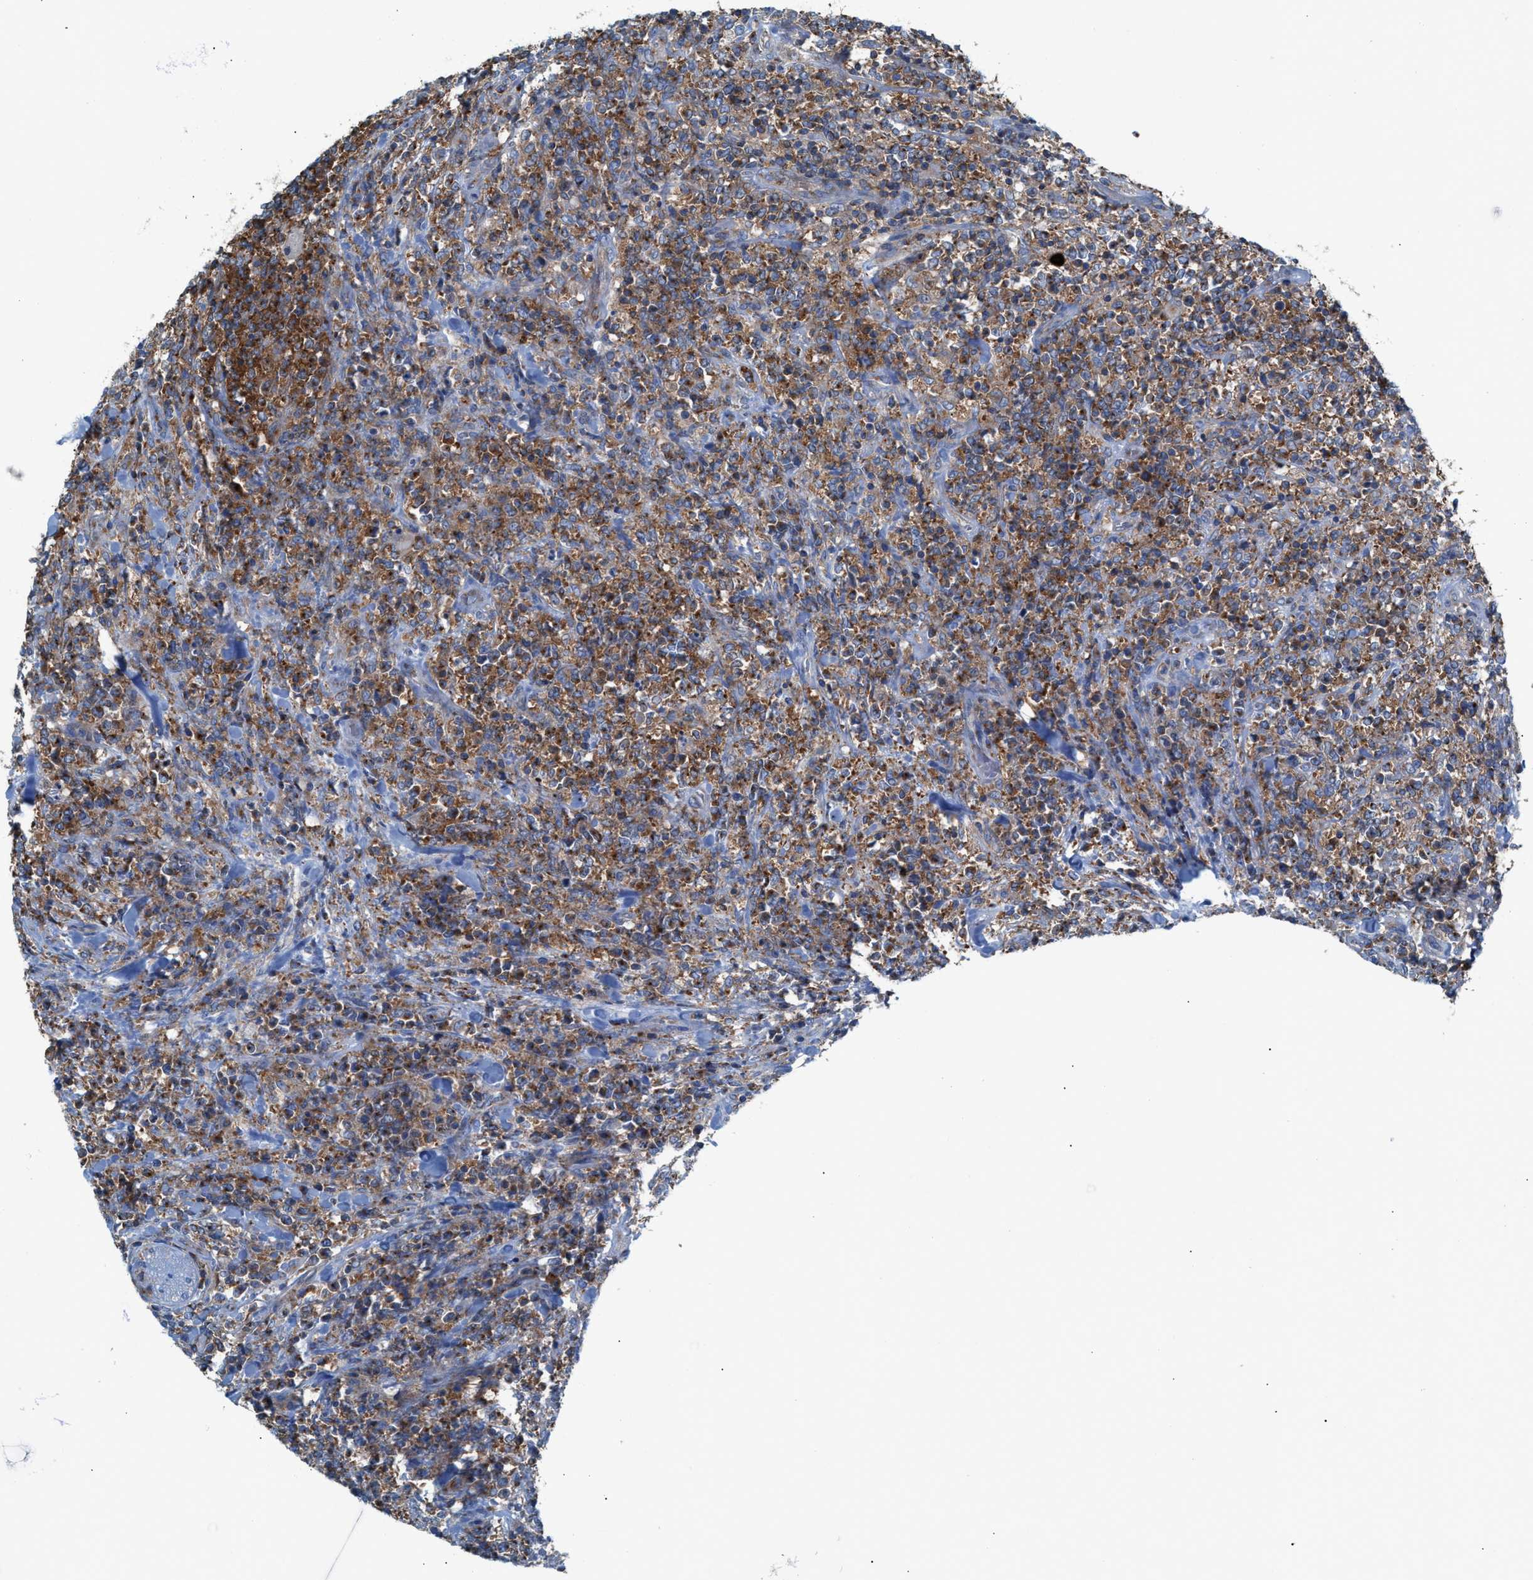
{"staining": {"intensity": "moderate", "quantity": ">75%", "location": "cytoplasmic/membranous"}, "tissue": "lymphoma", "cell_type": "Tumor cells", "image_type": "cancer", "snomed": [{"axis": "morphology", "description": "Malignant lymphoma, non-Hodgkin's type, High grade"}, {"axis": "topography", "description": "Soft tissue"}], "caption": "Immunohistochemistry (IHC) of human malignant lymphoma, non-Hodgkin's type (high-grade) reveals medium levels of moderate cytoplasmic/membranous positivity in approximately >75% of tumor cells.", "gene": "NYAP1", "patient": {"sex": "male", "age": 18}}